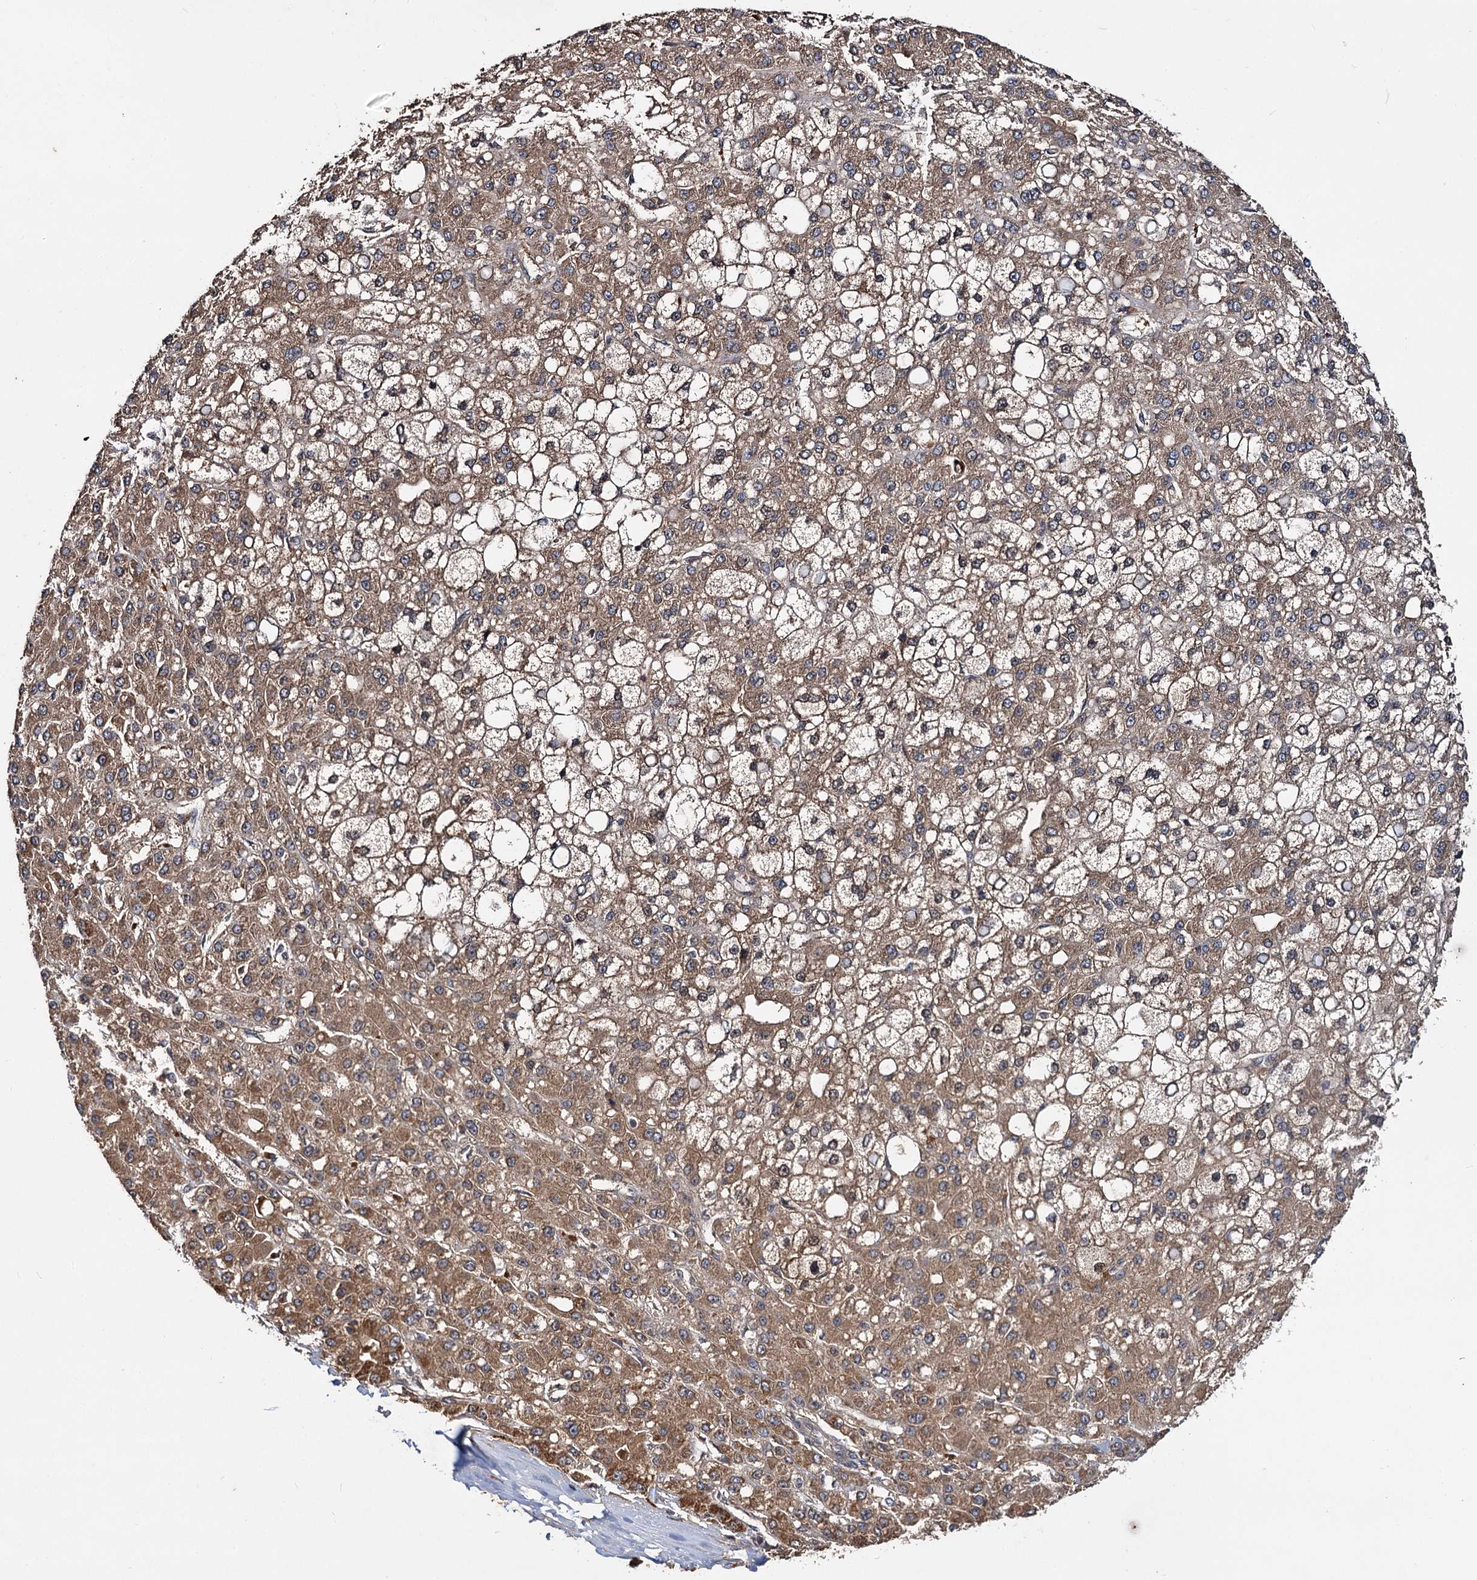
{"staining": {"intensity": "moderate", "quantity": ">75%", "location": "cytoplasmic/membranous"}, "tissue": "liver cancer", "cell_type": "Tumor cells", "image_type": "cancer", "snomed": [{"axis": "morphology", "description": "Carcinoma, Hepatocellular, NOS"}, {"axis": "topography", "description": "Liver"}], "caption": "Moderate cytoplasmic/membranous staining for a protein is seen in about >75% of tumor cells of liver hepatocellular carcinoma using immunohistochemistry.", "gene": "MBD6", "patient": {"sex": "male", "age": 67}}